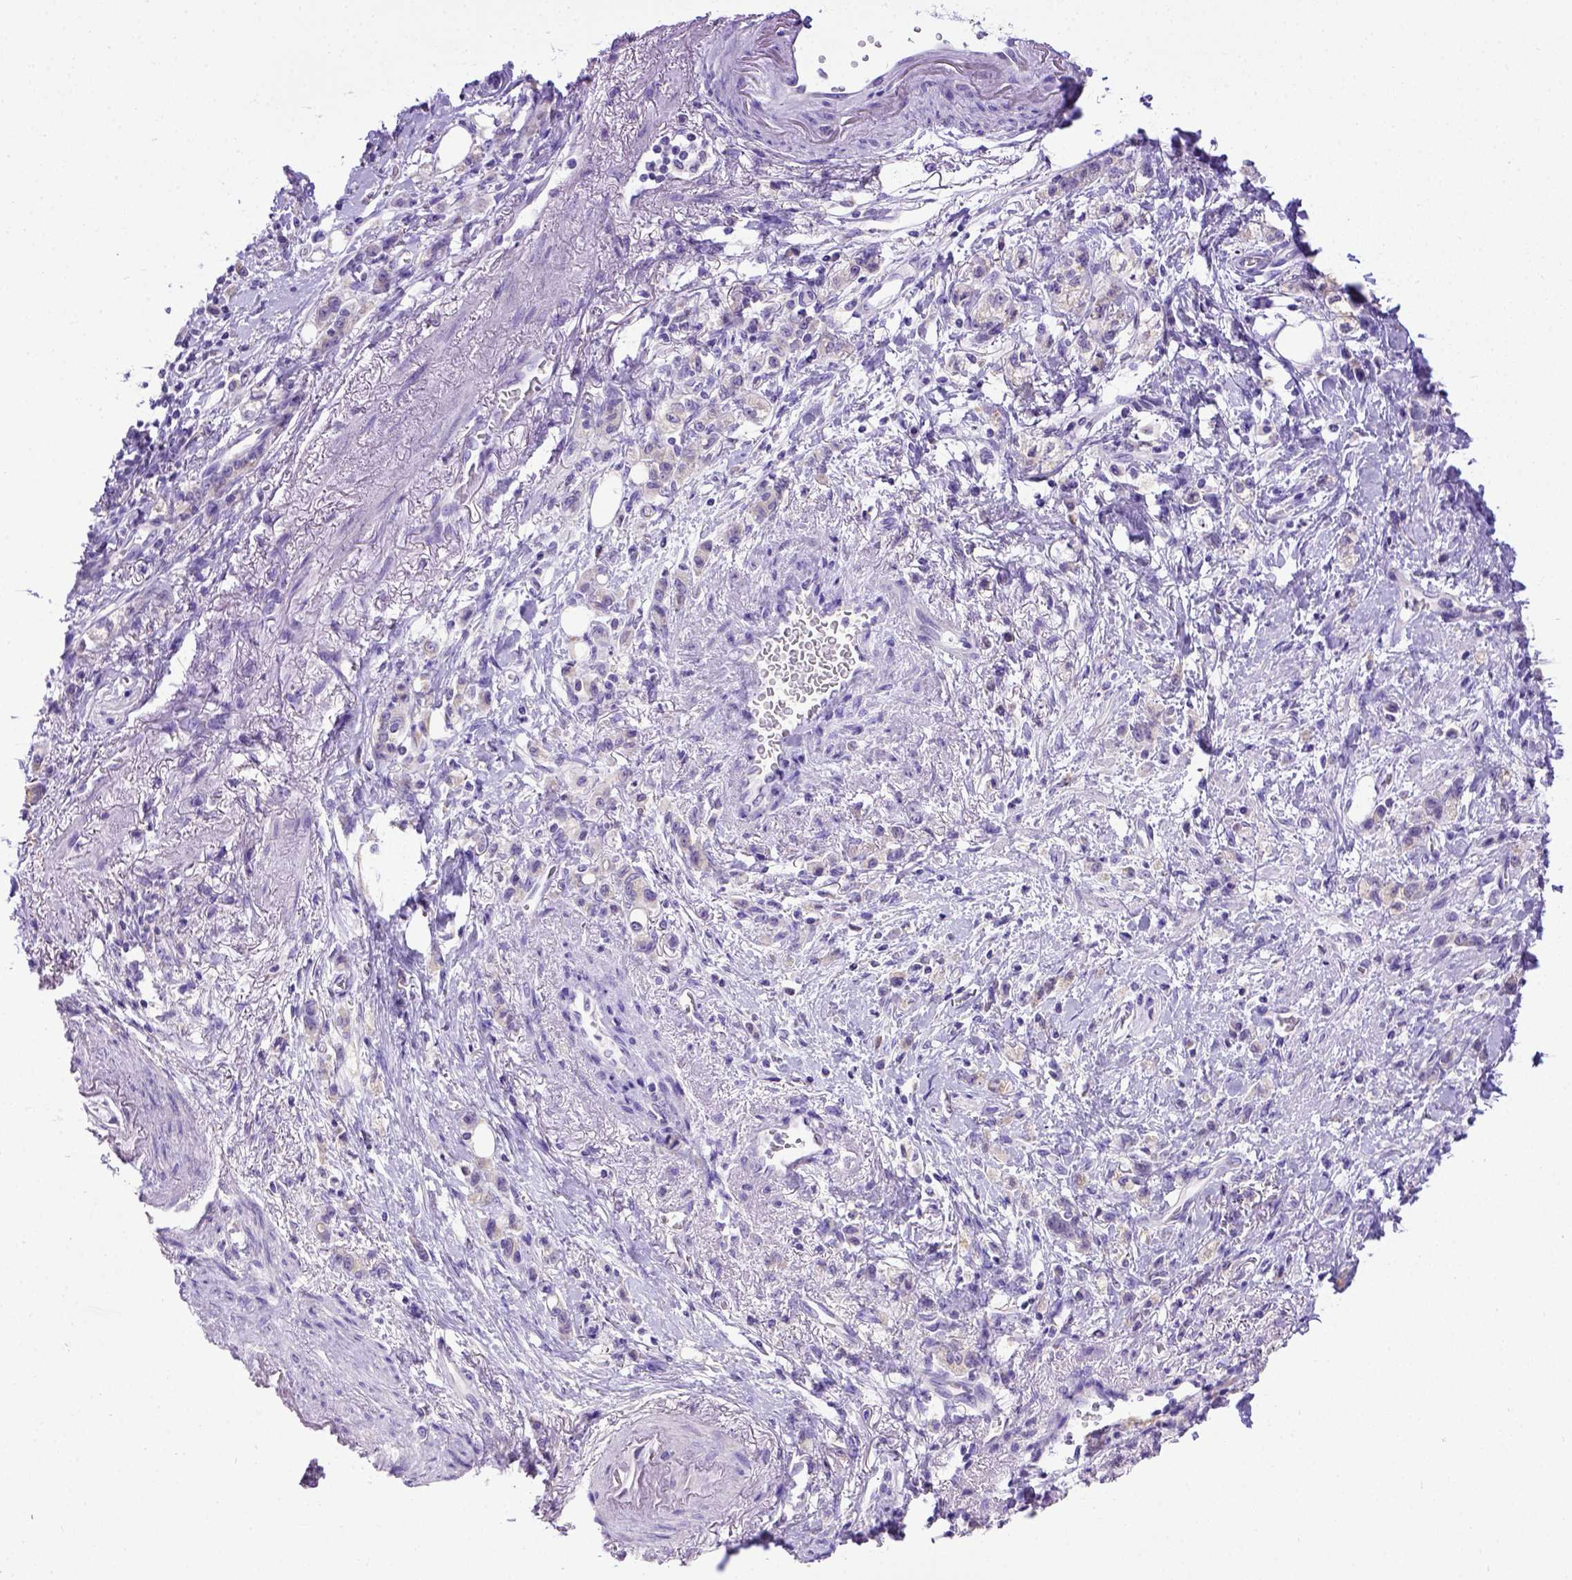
{"staining": {"intensity": "weak", "quantity": "<25%", "location": "cytoplasmic/membranous"}, "tissue": "stomach cancer", "cell_type": "Tumor cells", "image_type": "cancer", "snomed": [{"axis": "morphology", "description": "Adenocarcinoma, NOS"}, {"axis": "topography", "description": "Stomach"}], "caption": "Tumor cells show no significant staining in stomach cancer.", "gene": "SPEF1", "patient": {"sex": "male", "age": 77}}